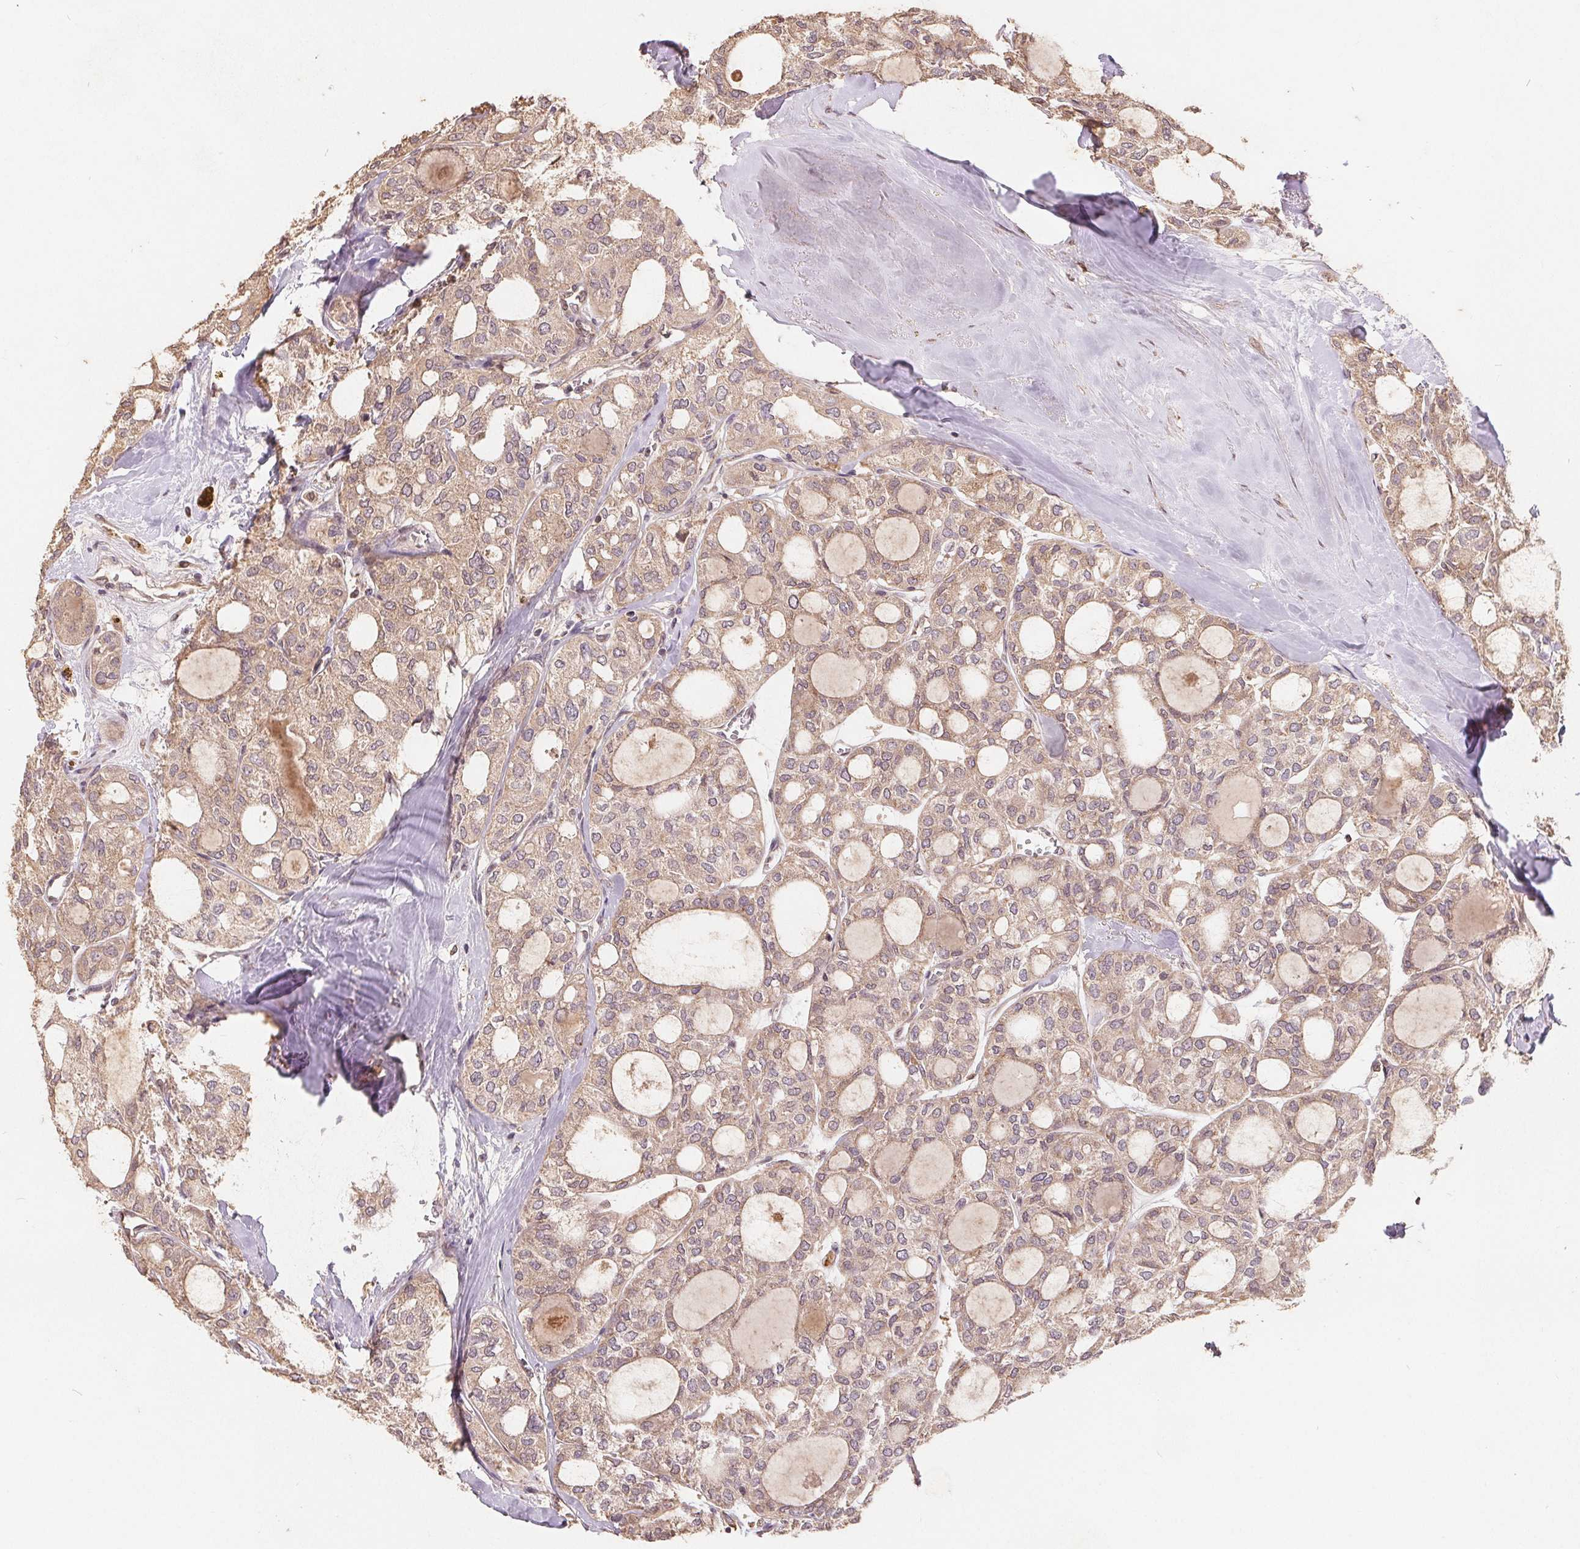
{"staining": {"intensity": "moderate", "quantity": ">75%", "location": "cytoplasmic/membranous"}, "tissue": "thyroid cancer", "cell_type": "Tumor cells", "image_type": "cancer", "snomed": [{"axis": "morphology", "description": "Follicular adenoma carcinoma, NOS"}, {"axis": "topography", "description": "Thyroid gland"}], "caption": "This is a photomicrograph of immunohistochemistry staining of thyroid follicular adenoma carcinoma, which shows moderate positivity in the cytoplasmic/membranous of tumor cells.", "gene": "CDIPT", "patient": {"sex": "male", "age": 75}}